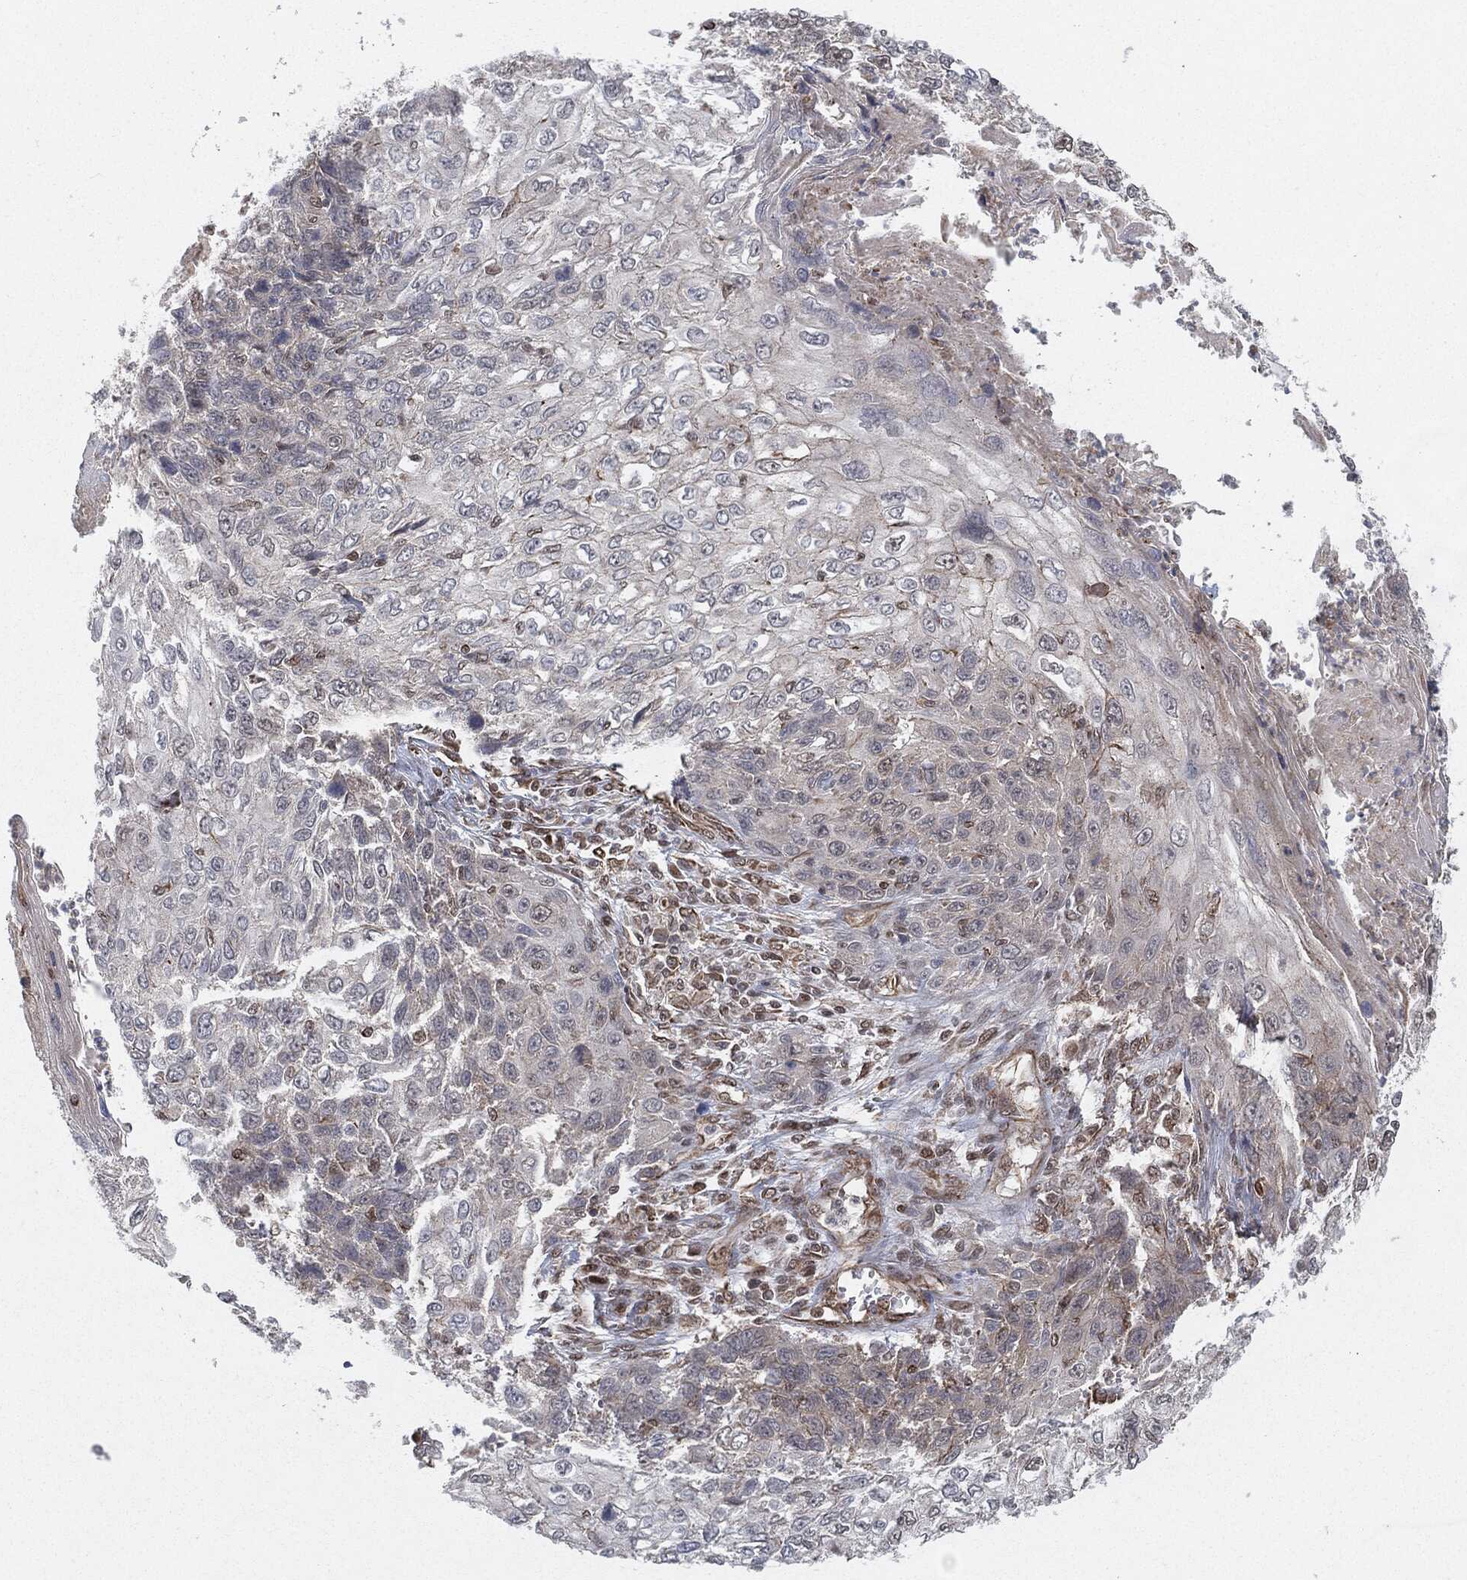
{"staining": {"intensity": "negative", "quantity": "none", "location": "none"}, "tissue": "skin cancer", "cell_type": "Tumor cells", "image_type": "cancer", "snomed": [{"axis": "morphology", "description": "Squamous cell carcinoma, NOS"}, {"axis": "topography", "description": "Skin"}], "caption": "This is an IHC image of squamous cell carcinoma (skin). There is no positivity in tumor cells.", "gene": "TP53RK", "patient": {"sex": "male", "age": 92}}